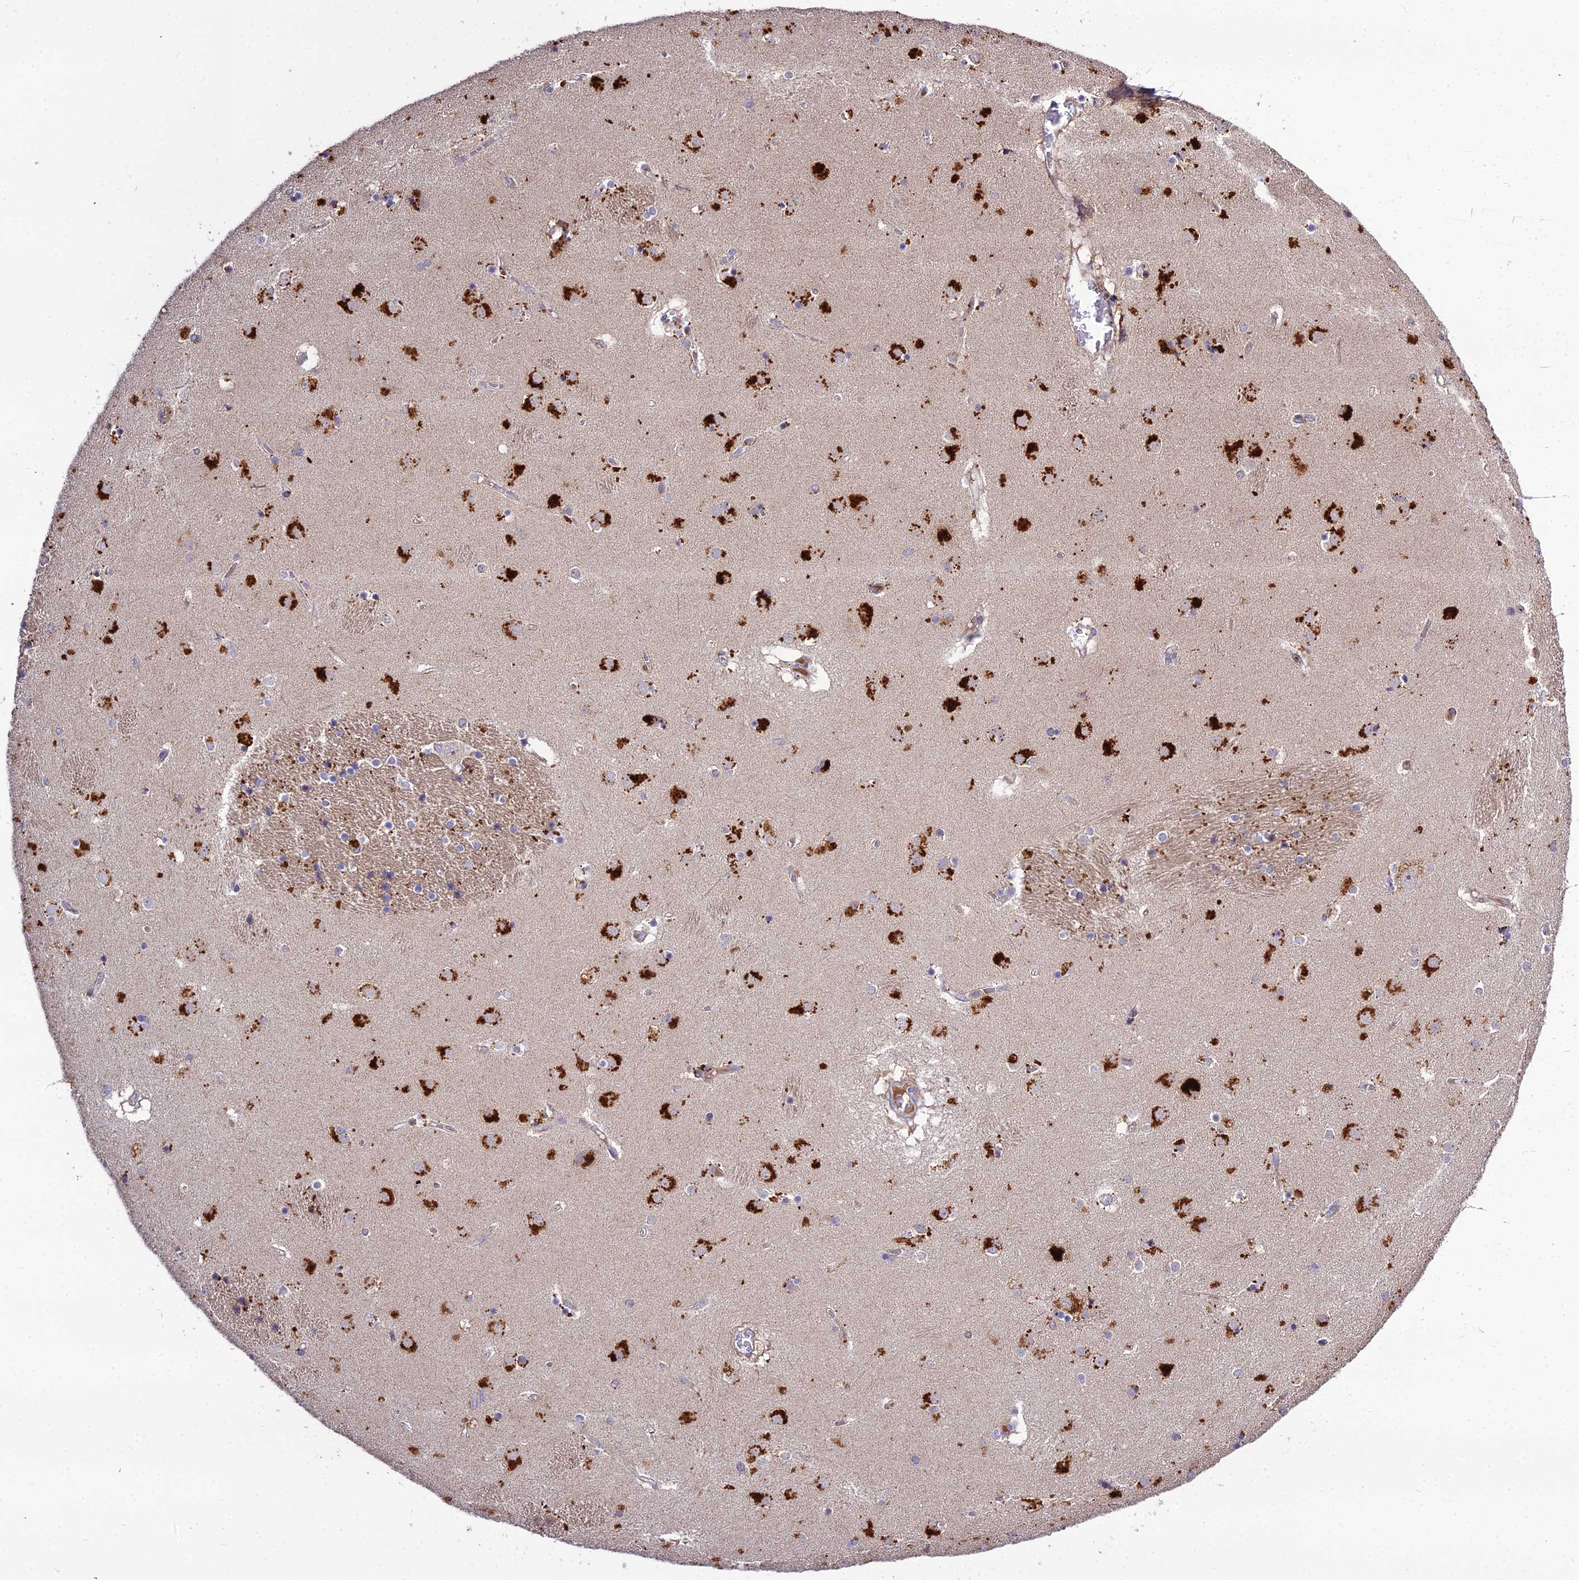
{"staining": {"intensity": "negative", "quantity": "none", "location": "none"}, "tissue": "caudate", "cell_type": "Glial cells", "image_type": "normal", "snomed": [{"axis": "morphology", "description": "Normal tissue, NOS"}, {"axis": "topography", "description": "Lateral ventricle wall"}], "caption": "Caudate was stained to show a protein in brown. There is no significant staining in glial cells. (Immunohistochemistry (ihc), brightfield microscopy, high magnification).", "gene": "EID2", "patient": {"sex": "male", "age": 70}}